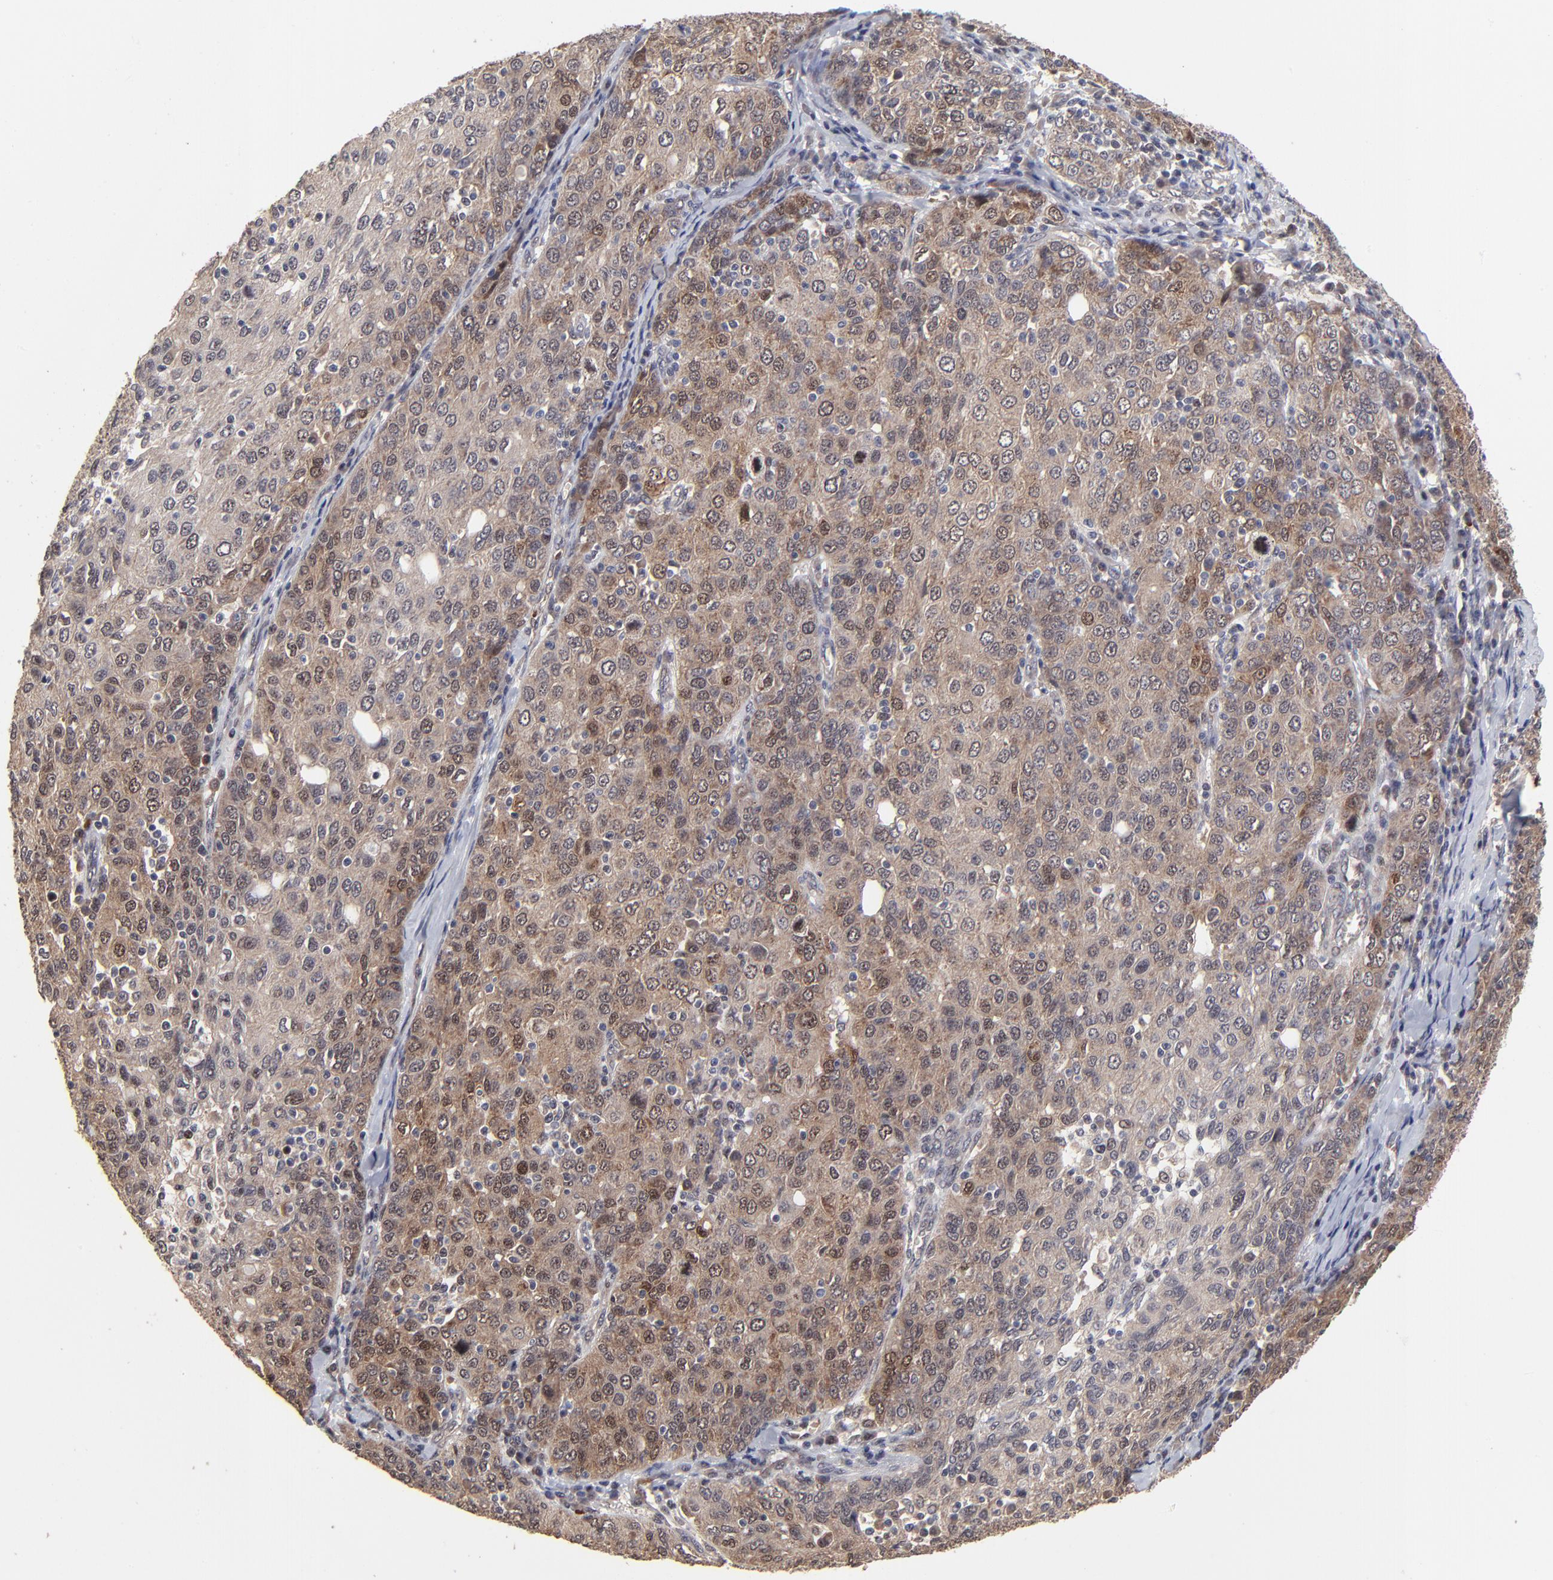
{"staining": {"intensity": "moderate", "quantity": ">75%", "location": "cytoplasmic/membranous"}, "tissue": "ovarian cancer", "cell_type": "Tumor cells", "image_type": "cancer", "snomed": [{"axis": "morphology", "description": "Carcinoma, endometroid"}, {"axis": "topography", "description": "Ovary"}], "caption": "Ovarian endometroid carcinoma stained with a brown dye demonstrates moderate cytoplasmic/membranous positive positivity in approximately >75% of tumor cells.", "gene": "FRMD8", "patient": {"sex": "female", "age": 50}}